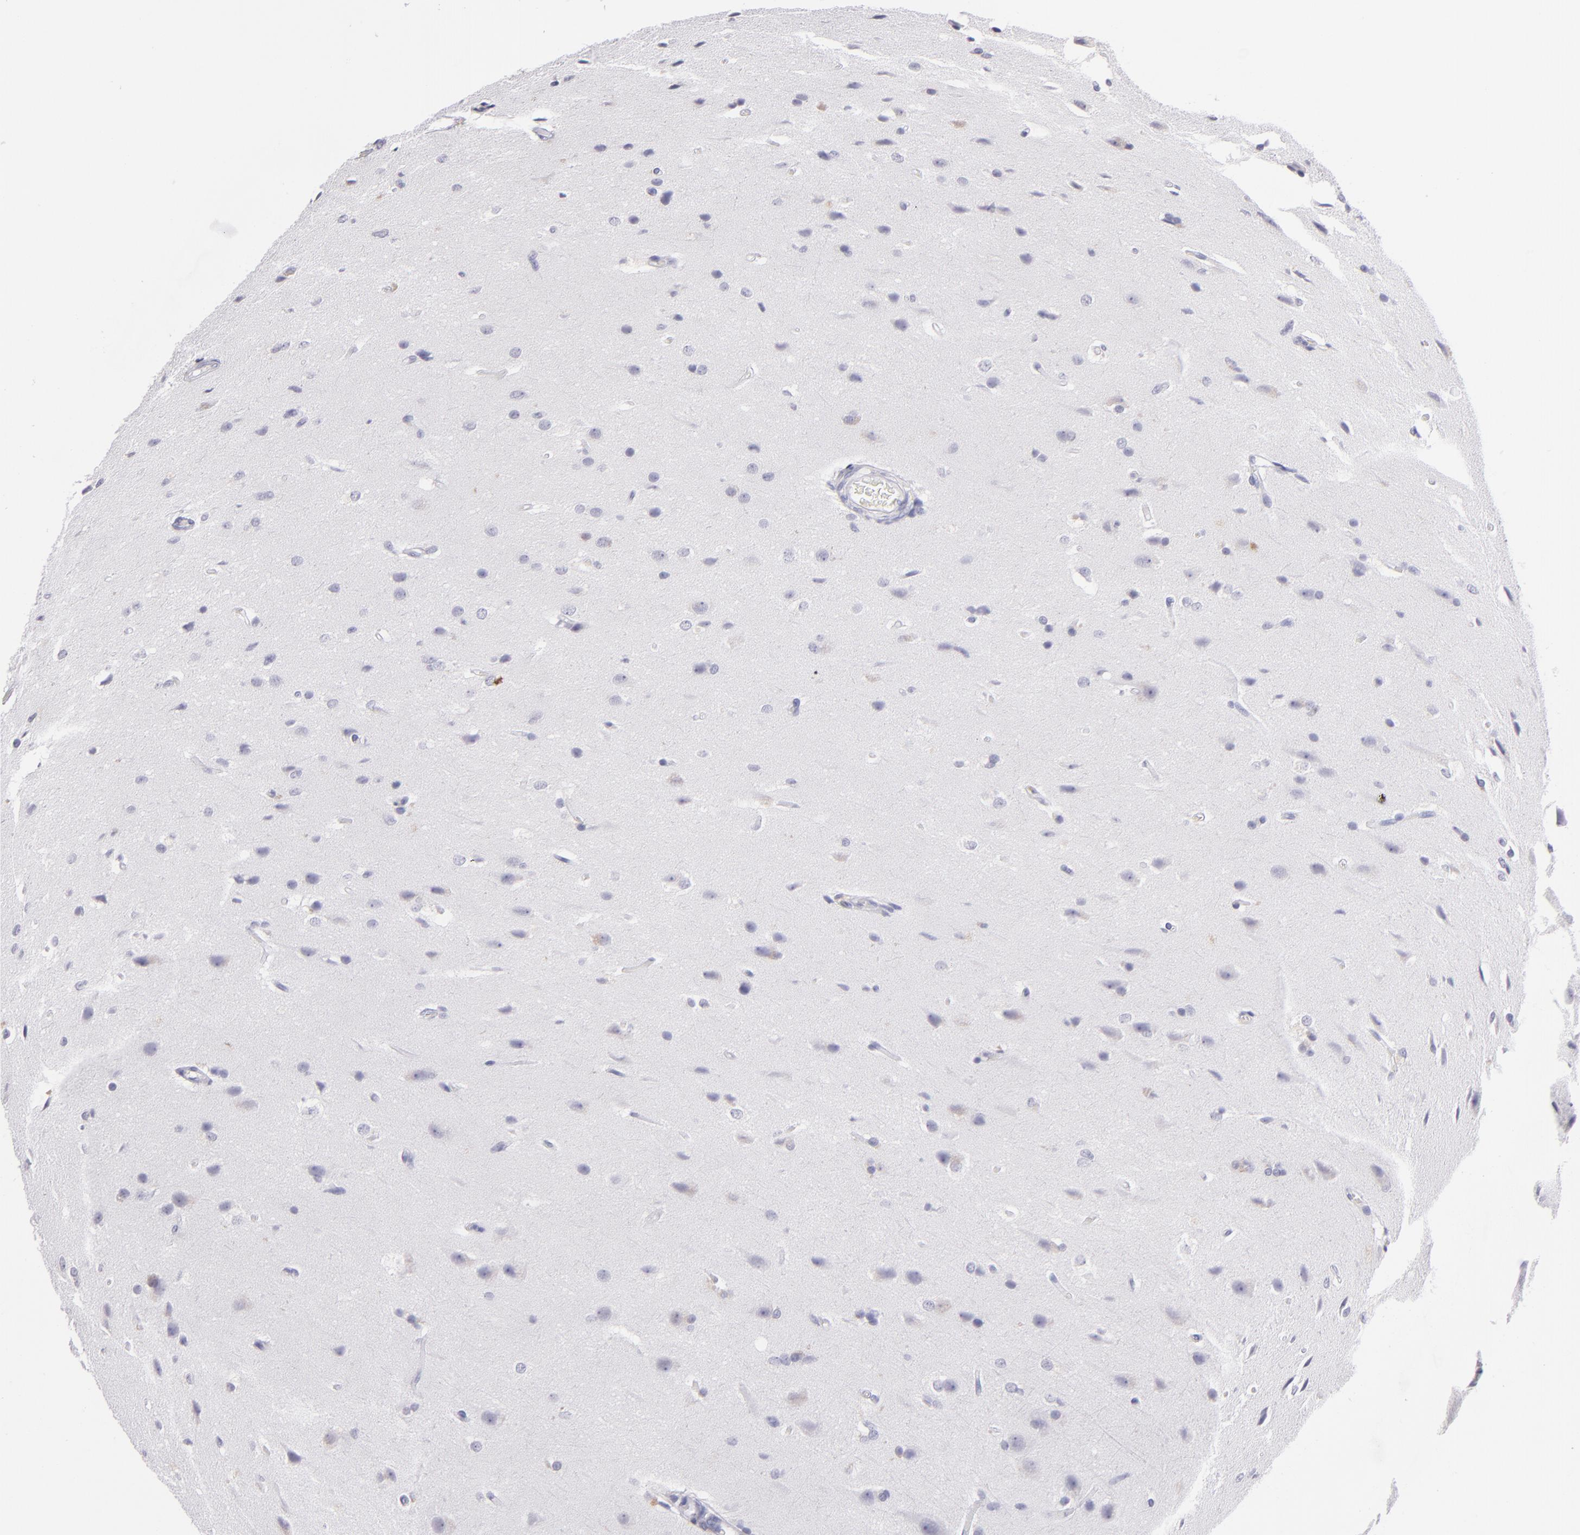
{"staining": {"intensity": "negative", "quantity": "none", "location": "none"}, "tissue": "glioma", "cell_type": "Tumor cells", "image_type": "cancer", "snomed": [{"axis": "morphology", "description": "Glioma, malignant, High grade"}, {"axis": "topography", "description": "Brain"}], "caption": "This is an immunohistochemistry micrograph of human malignant glioma (high-grade). There is no expression in tumor cells.", "gene": "IL2RA", "patient": {"sex": "male", "age": 68}}